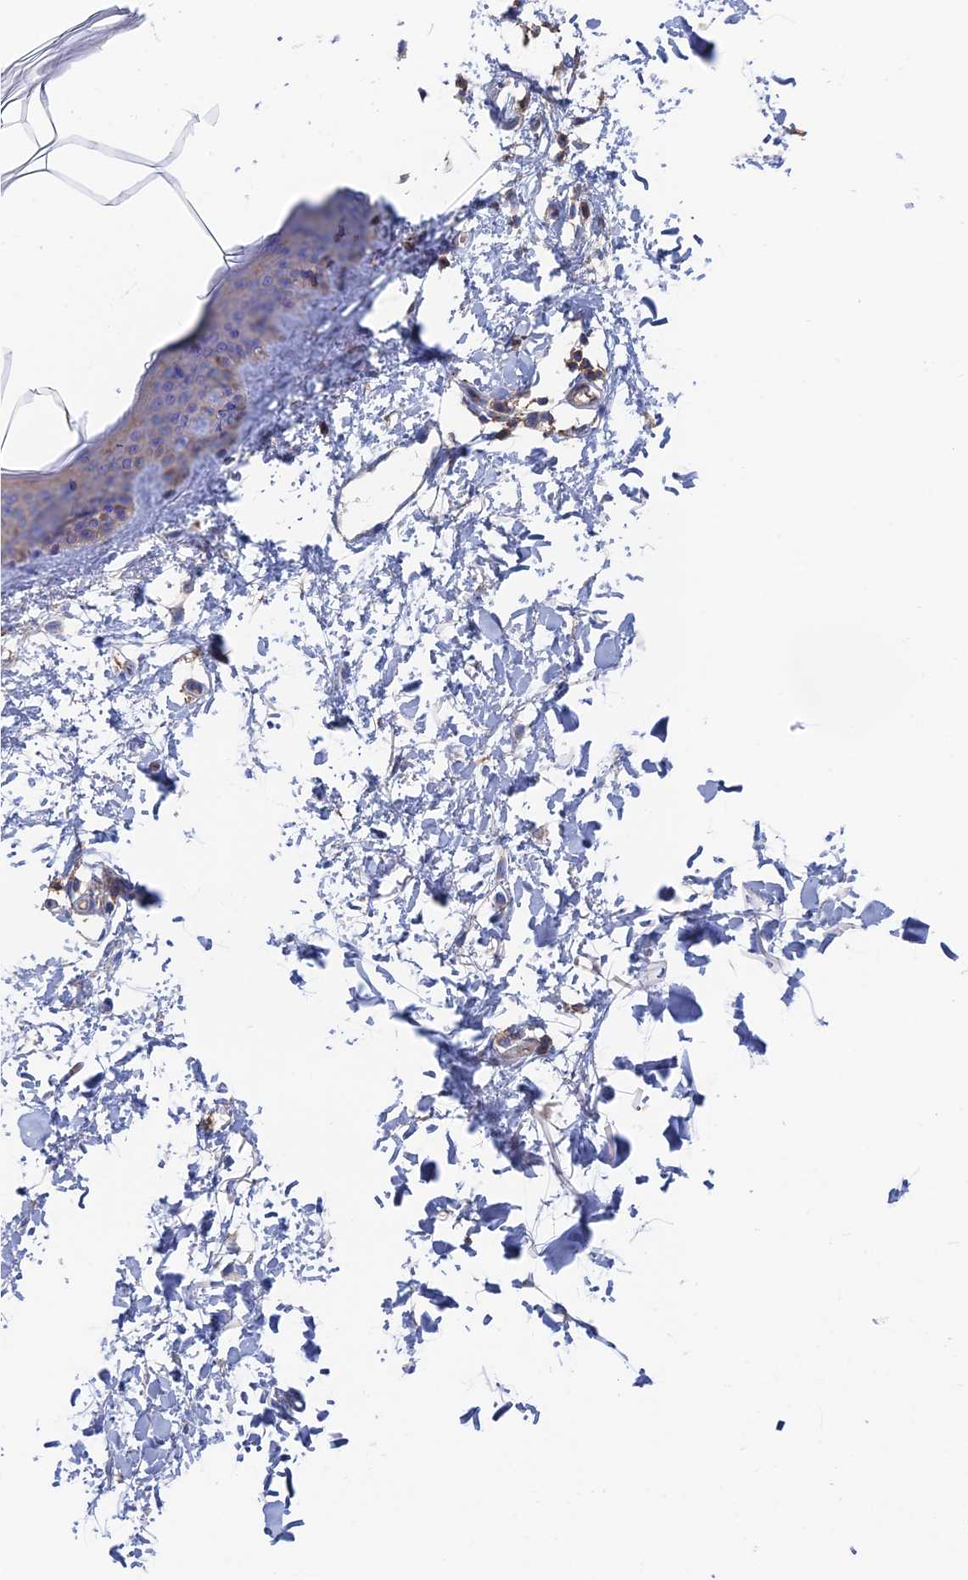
{"staining": {"intensity": "moderate", "quantity": ">75%", "location": "cytoplasmic/membranous"}, "tissue": "skin", "cell_type": "Fibroblasts", "image_type": "normal", "snomed": [{"axis": "morphology", "description": "Normal tissue, NOS"}, {"axis": "topography", "description": "Skin"}], "caption": "This micrograph displays benign skin stained with immunohistochemistry (IHC) to label a protein in brown. The cytoplasmic/membranous of fibroblasts show moderate positivity for the protein. Nuclei are counter-stained blue.", "gene": "SNX11", "patient": {"sex": "female", "age": 58}}